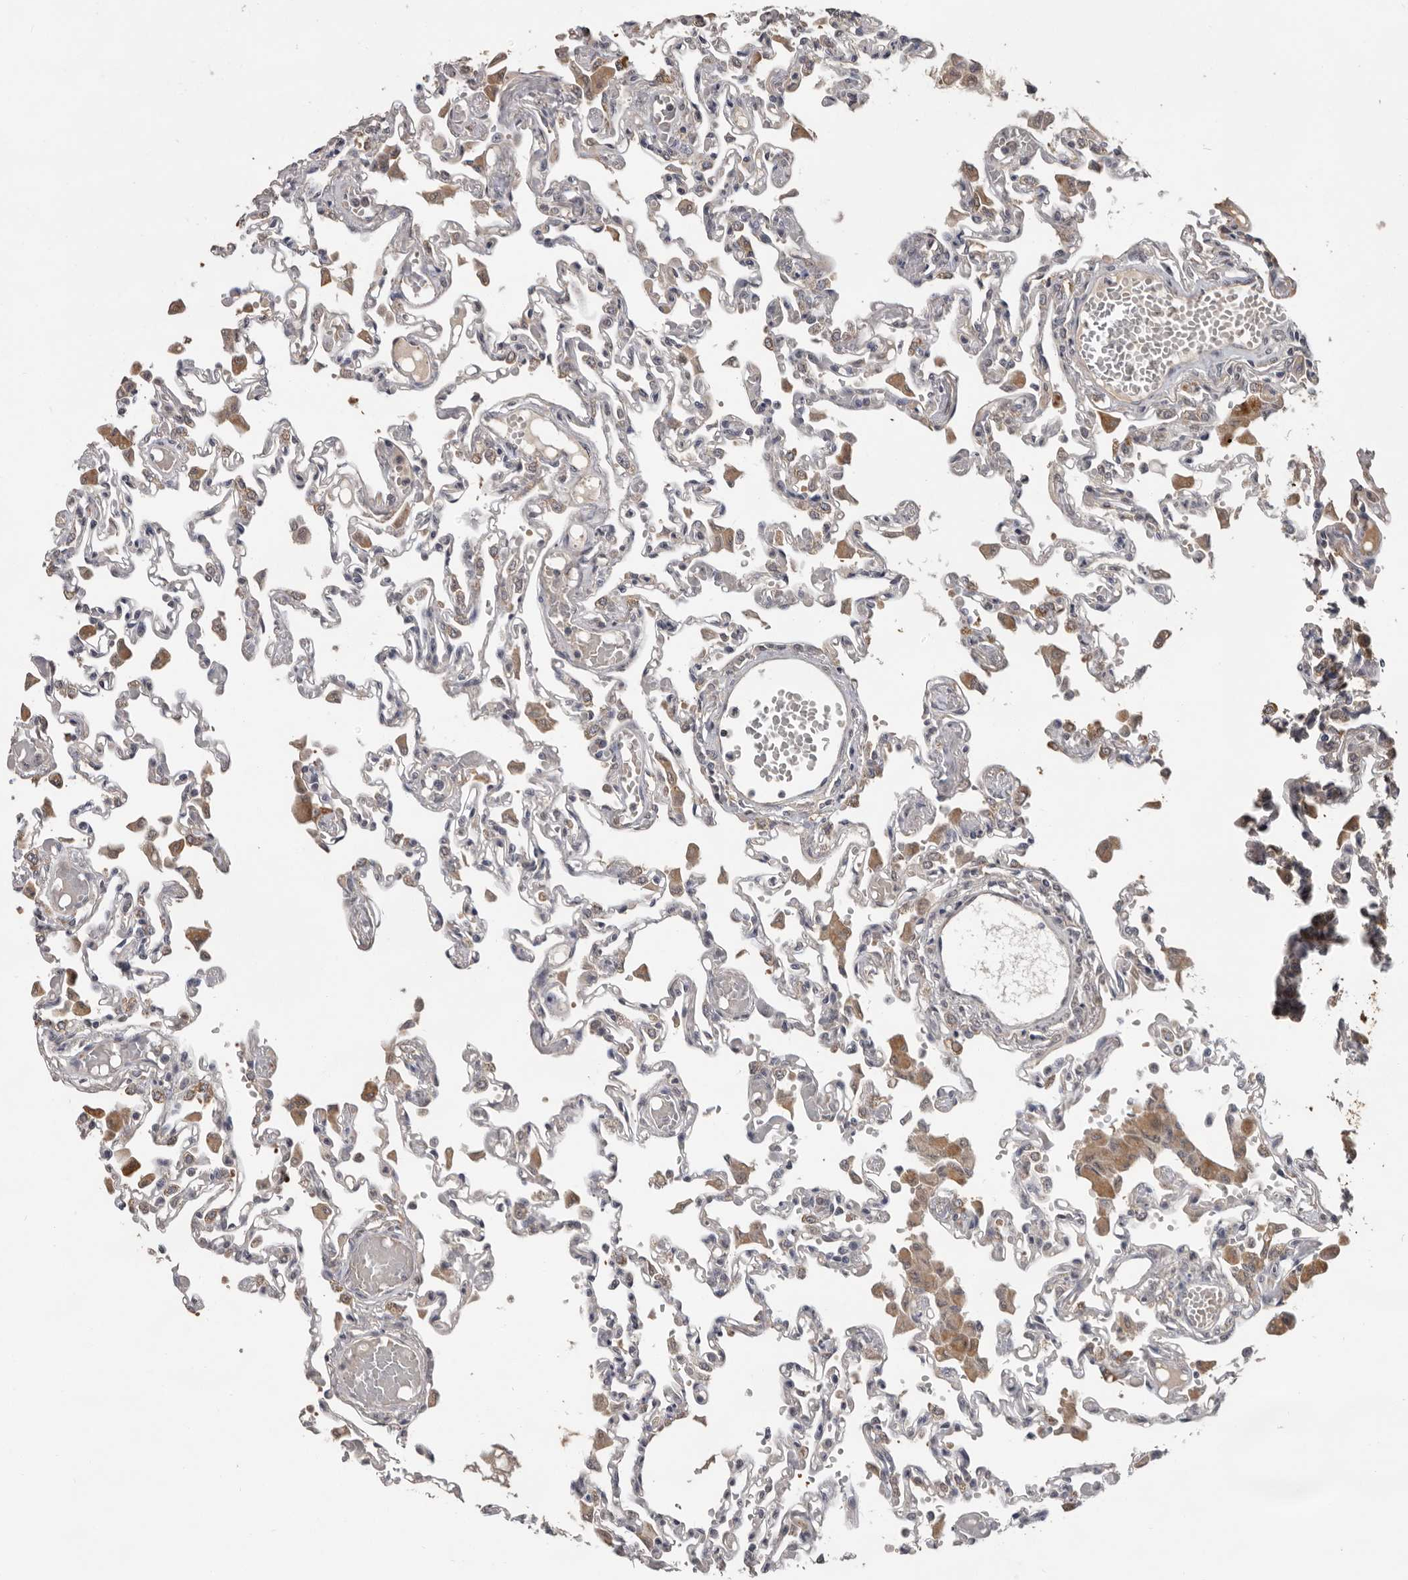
{"staining": {"intensity": "negative", "quantity": "none", "location": "none"}, "tissue": "lung", "cell_type": "Alveolar cells", "image_type": "normal", "snomed": [{"axis": "morphology", "description": "Normal tissue, NOS"}, {"axis": "topography", "description": "Bronchus"}, {"axis": "topography", "description": "Lung"}], "caption": "Immunohistochemistry of normal lung exhibits no positivity in alveolar cells.", "gene": "MTF1", "patient": {"sex": "female", "age": 49}}